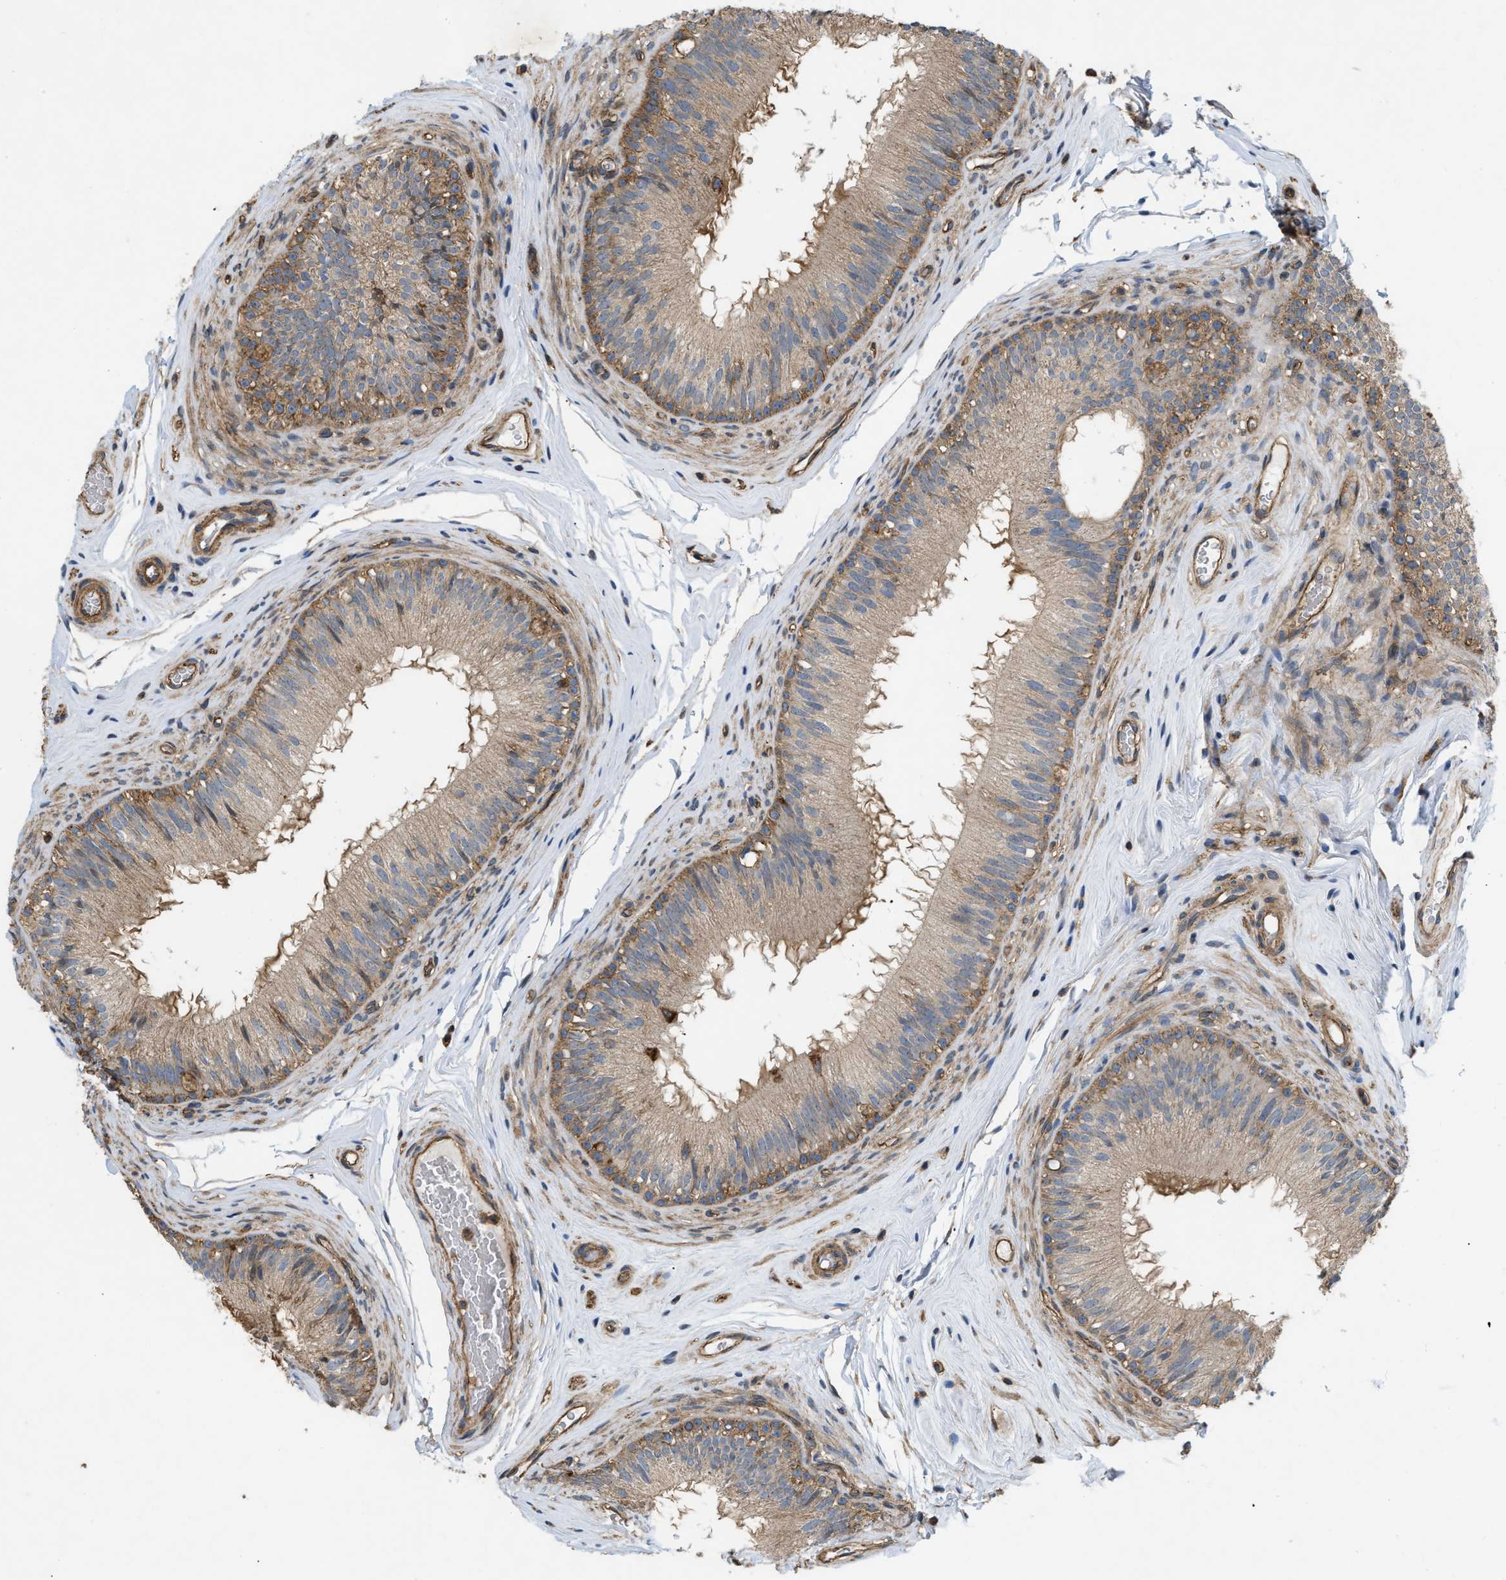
{"staining": {"intensity": "moderate", "quantity": "<25%", "location": "cytoplasmic/membranous"}, "tissue": "epididymis", "cell_type": "Glandular cells", "image_type": "normal", "snomed": [{"axis": "morphology", "description": "Normal tissue, NOS"}, {"axis": "topography", "description": "Testis"}, {"axis": "topography", "description": "Epididymis"}], "caption": "Immunohistochemical staining of benign human epididymis reveals low levels of moderate cytoplasmic/membranous staining in about <25% of glandular cells.", "gene": "GNB4", "patient": {"sex": "male", "age": 36}}